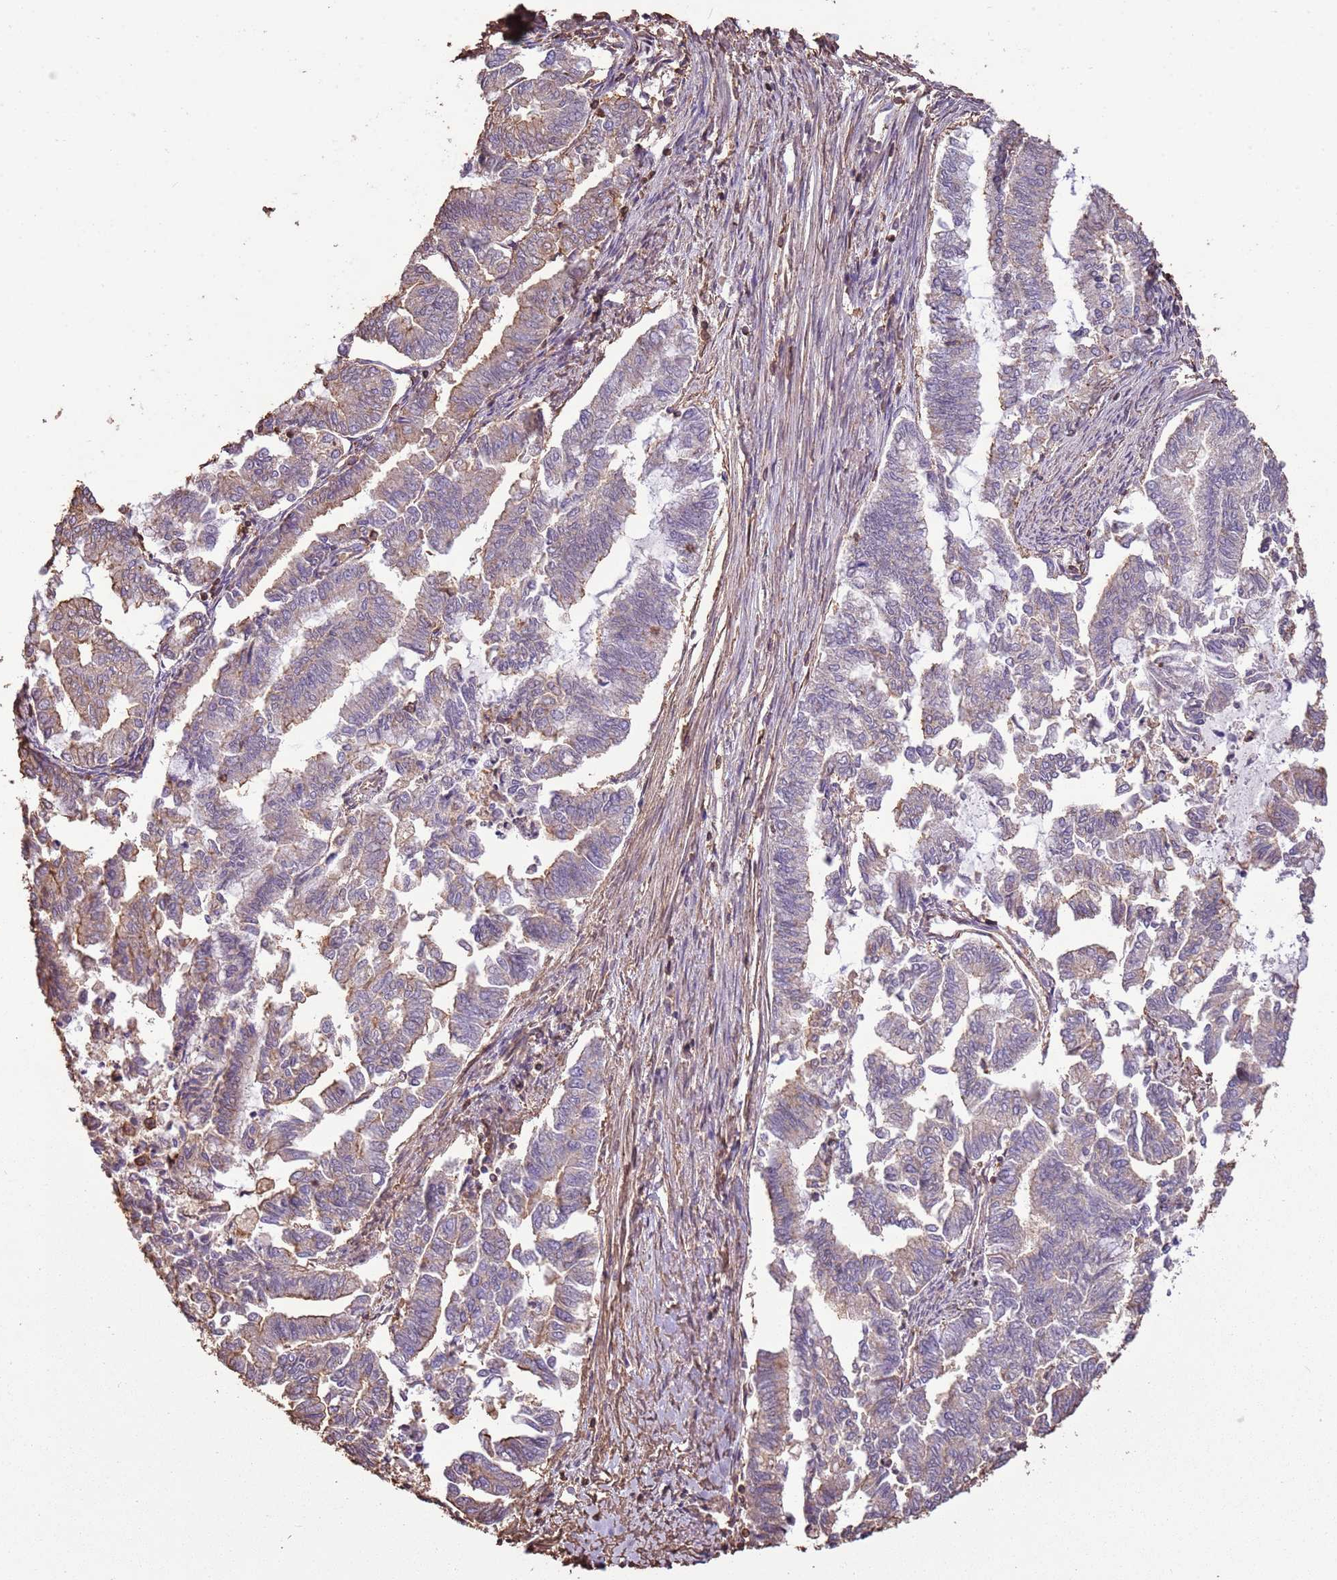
{"staining": {"intensity": "weak", "quantity": "<25%", "location": "cytoplasmic/membranous"}, "tissue": "endometrial cancer", "cell_type": "Tumor cells", "image_type": "cancer", "snomed": [{"axis": "morphology", "description": "Adenocarcinoma, NOS"}, {"axis": "topography", "description": "Endometrium"}], "caption": "Endometrial cancer stained for a protein using immunohistochemistry (IHC) shows no positivity tumor cells.", "gene": "ARL10", "patient": {"sex": "female", "age": 79}}